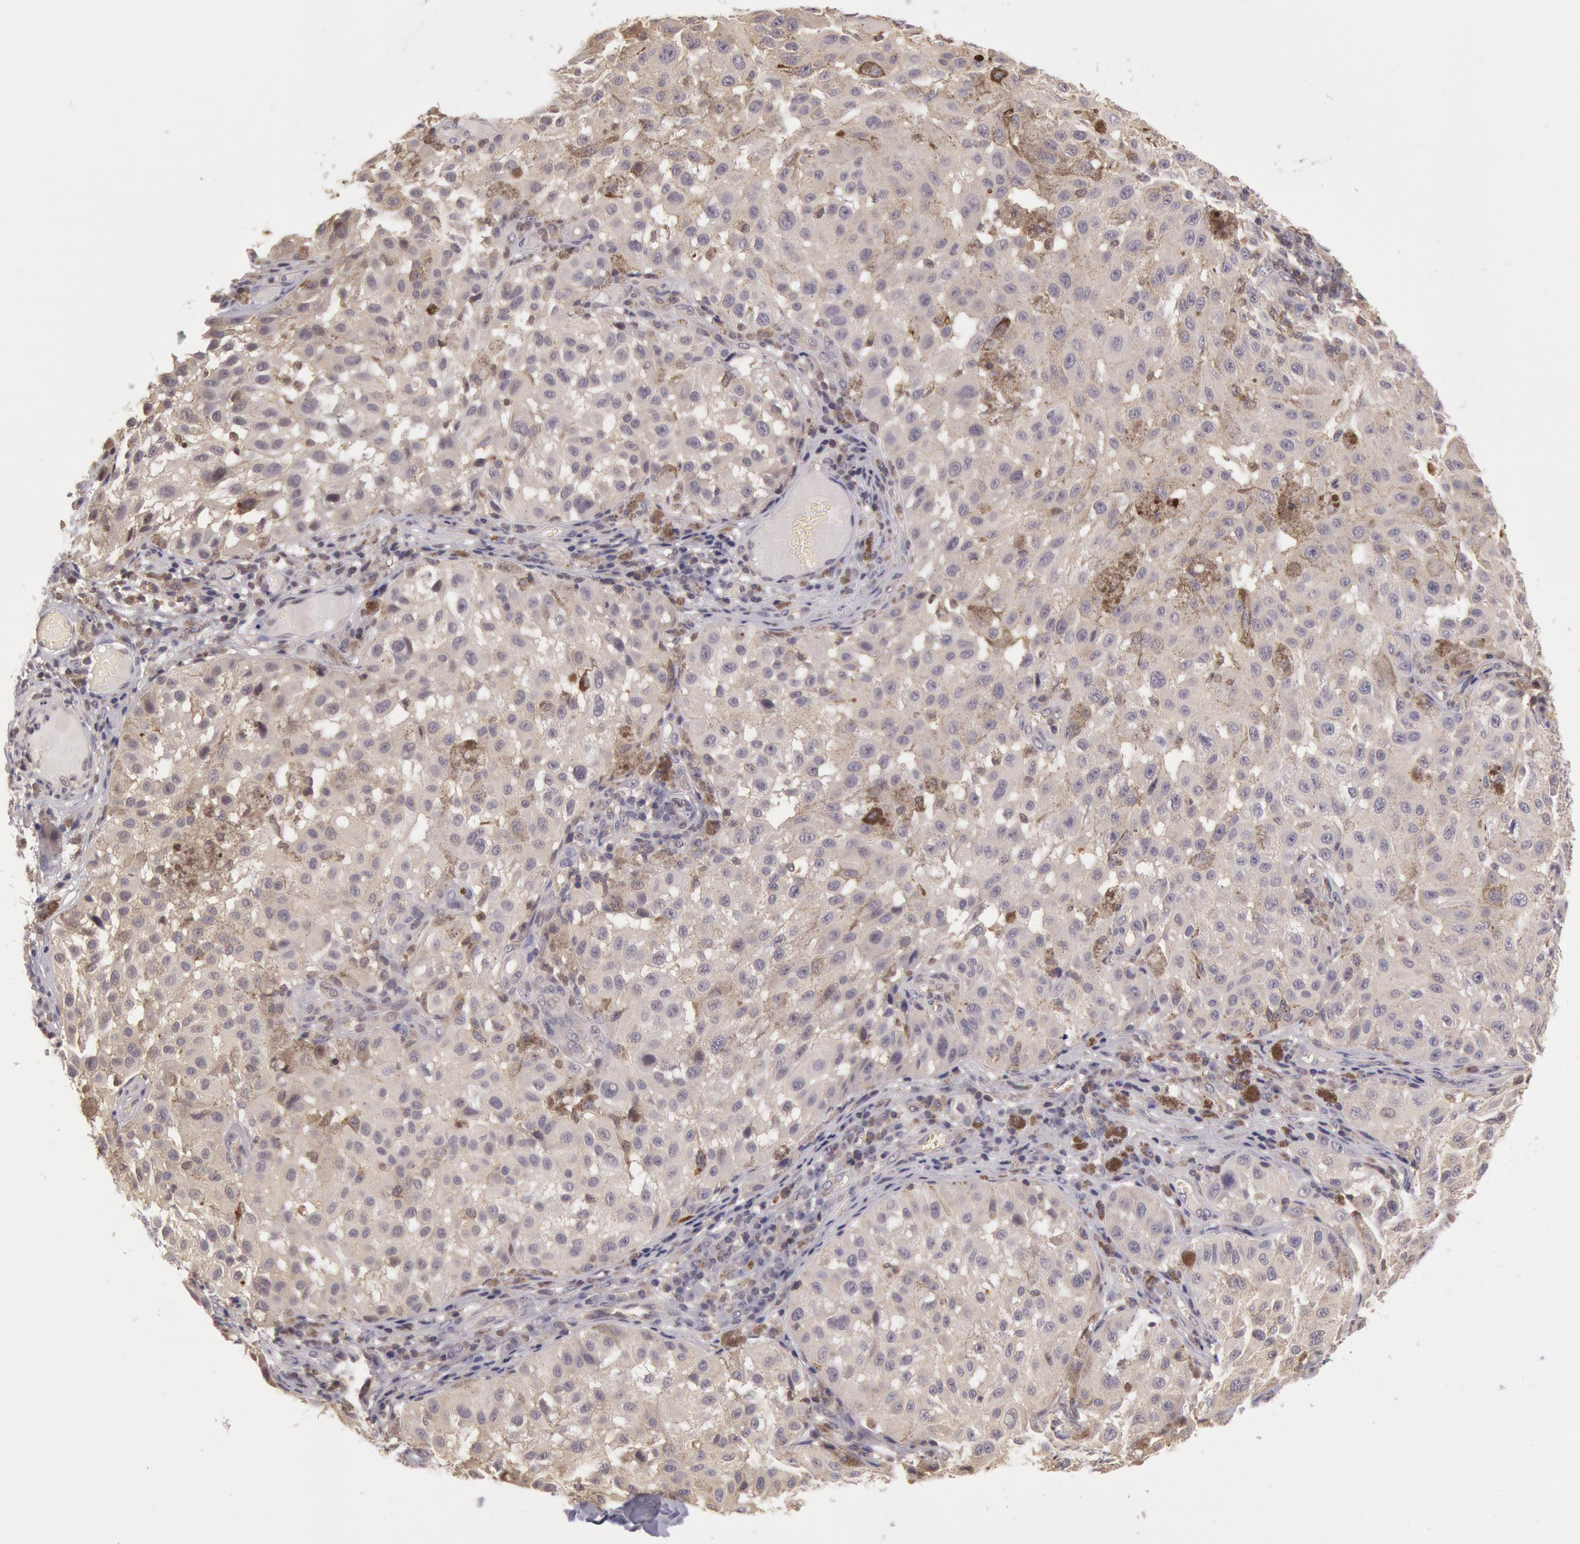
{"staining": {"intensity": "weak", "quantity": "25%-75%", "location": "cytoplasmic/membranous"}, "tissue": "melanoma", "cell_type": "Tumor cells", "image_type": "cancer", "snomed": [{"axis": "morphology", "description": "Malignant melanoma, NOS"}, {"axis": "topography", "description": "Skin"}], "caption": "A histopathology image of human melanoma stained for a protein reveals weak cytoplasmic/membranous brown staining in tumor cells.", "gene": "HIF1A", "patient": {"sex": "female", "age": 64}}